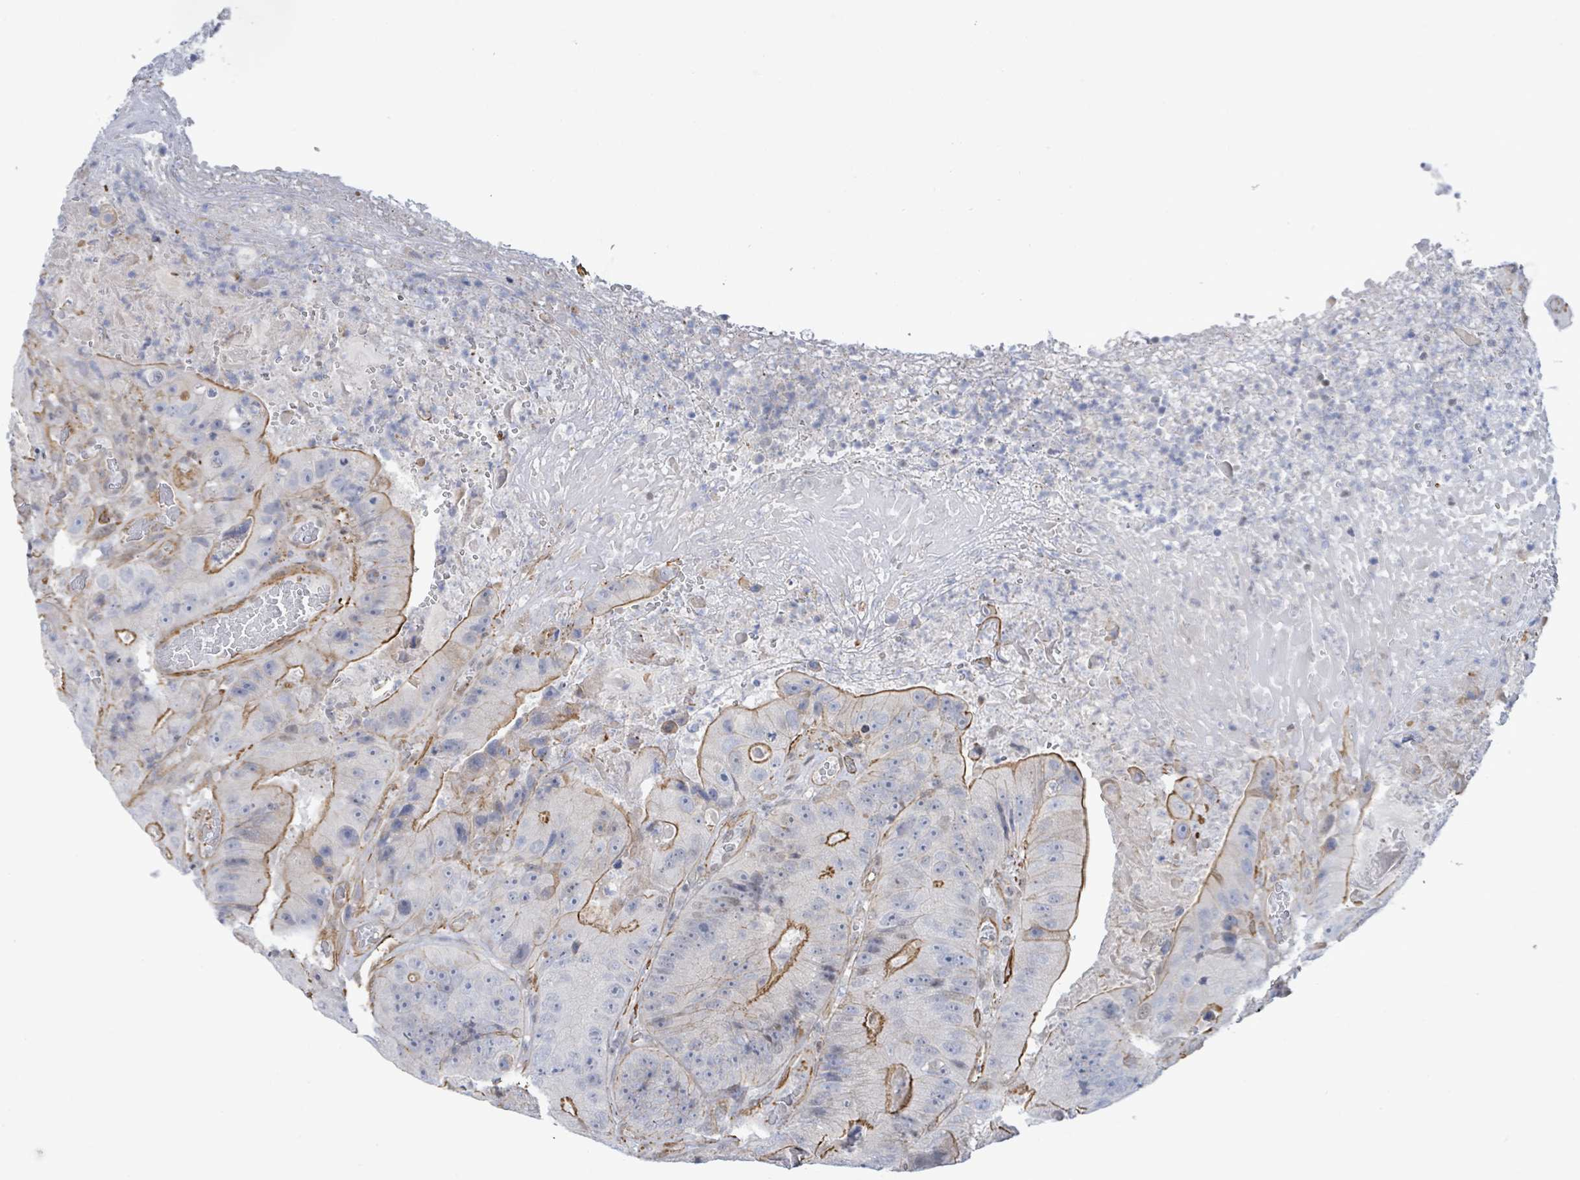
{"staining": {"intensity": "moderate", "quantity": "25%-75%", "location": "cytoplasmic/membranous"}, "tissue": "colorectal cancer", "cell_type": "Tumor cells", "image_type": "cancer", "snomed": [{"axis": "morphology", "description": "Adenocarcinoma, NOS"}, {"axis": "topography", "description": "Colon"}], "caption": "A brown stain labels moderate cytoplasmic/membranous positivity of a protein in adenocarcinoma (colorectal) tumor cells.", "gene": "DMRTC1B", "patient": {"sex": "female", "age": 86}}